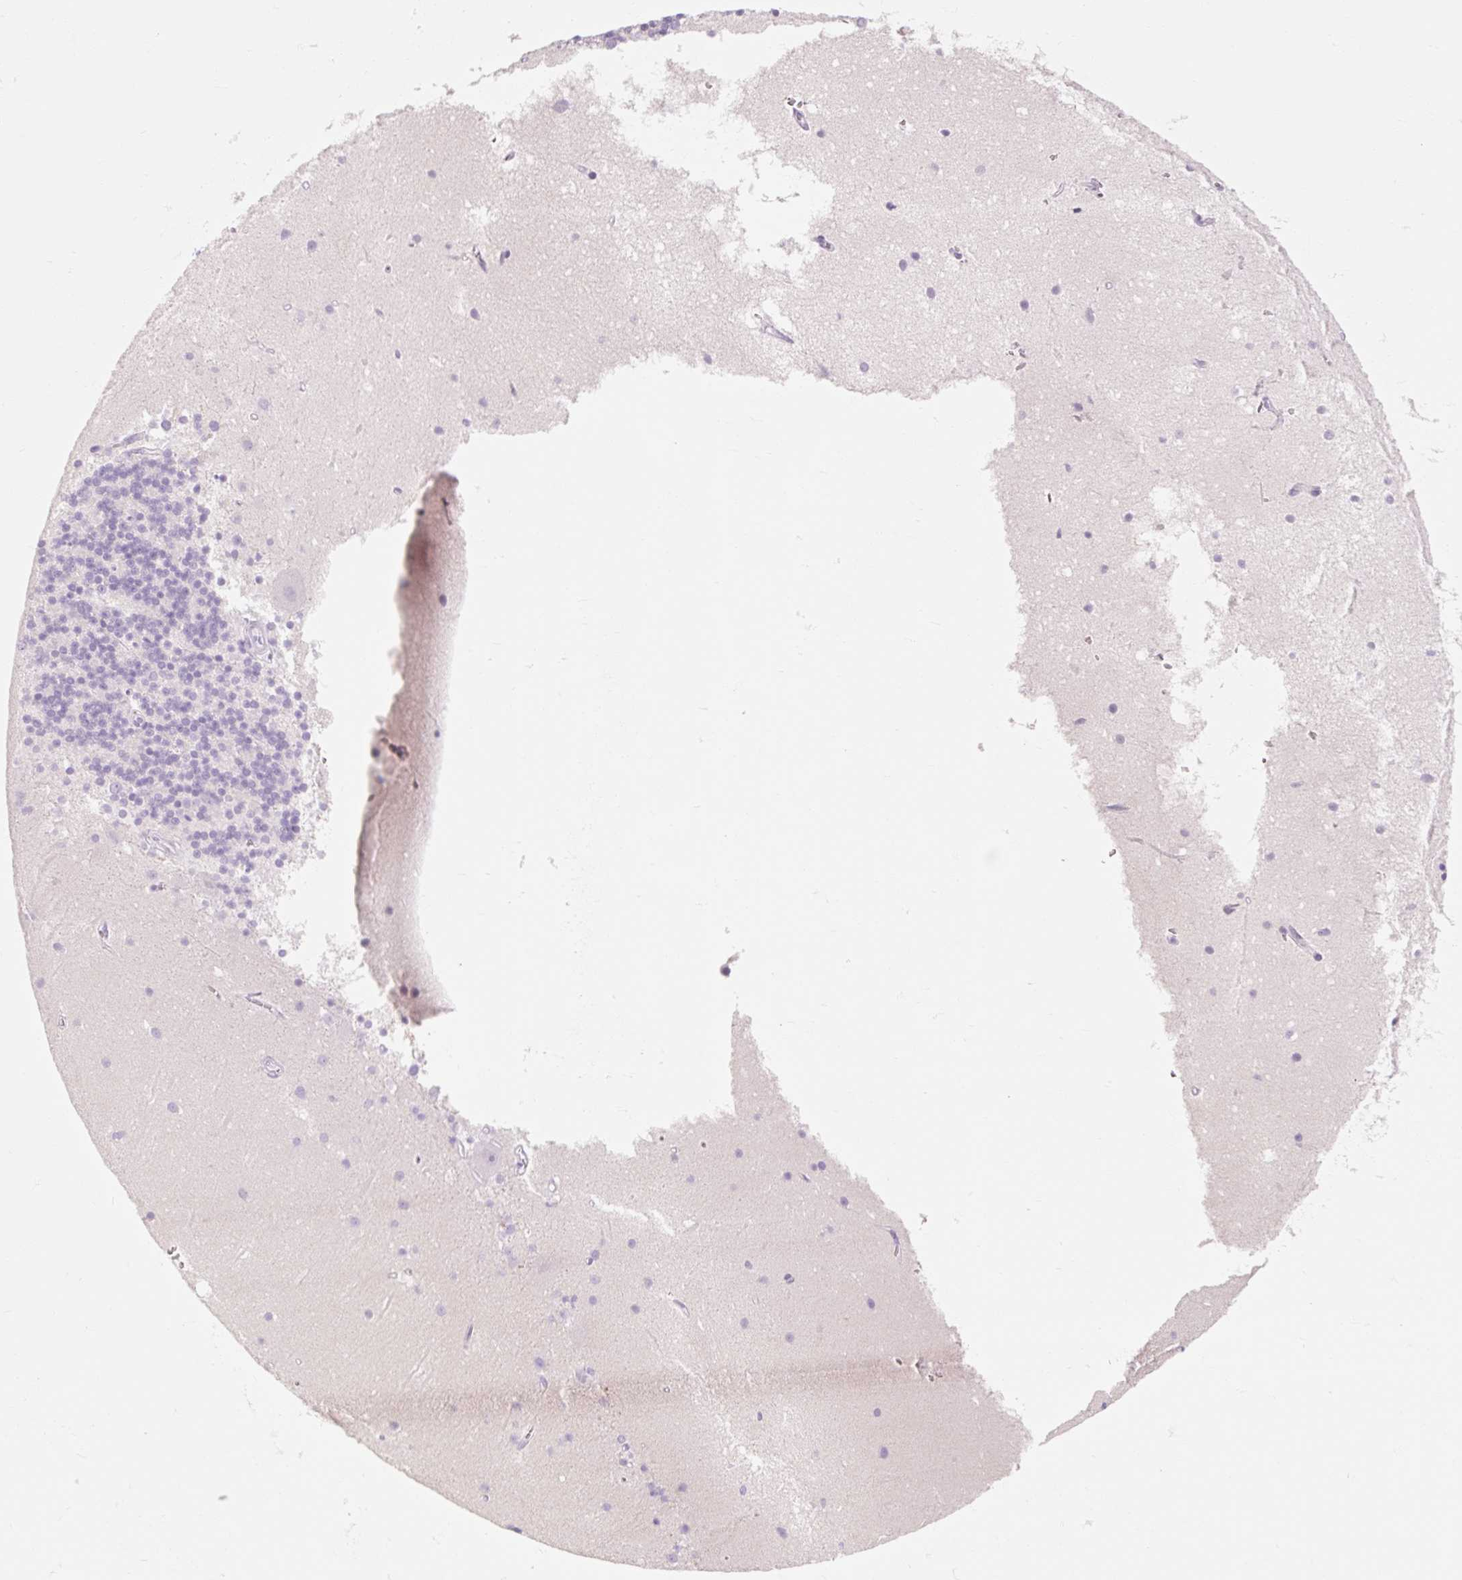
{"staining": {"intensity": "negative", "quantity": "none", "location": "none"}, "tissue": "cerebellum", "cell_type": "Cells in granular layer", "image_type": "normal", "snomed": [{"axis": "morphology", "description": "Normal tissue, NOS"}, {"axis": "topography", "description": "Cerebellum"}], "caption": "This is an immunohistochemistry micrograph of unremarkable cerebellum. There is no staining in cells in granular layer.", "gene": "TAF1L", "patient": {"sex": "male", "age": 54}}